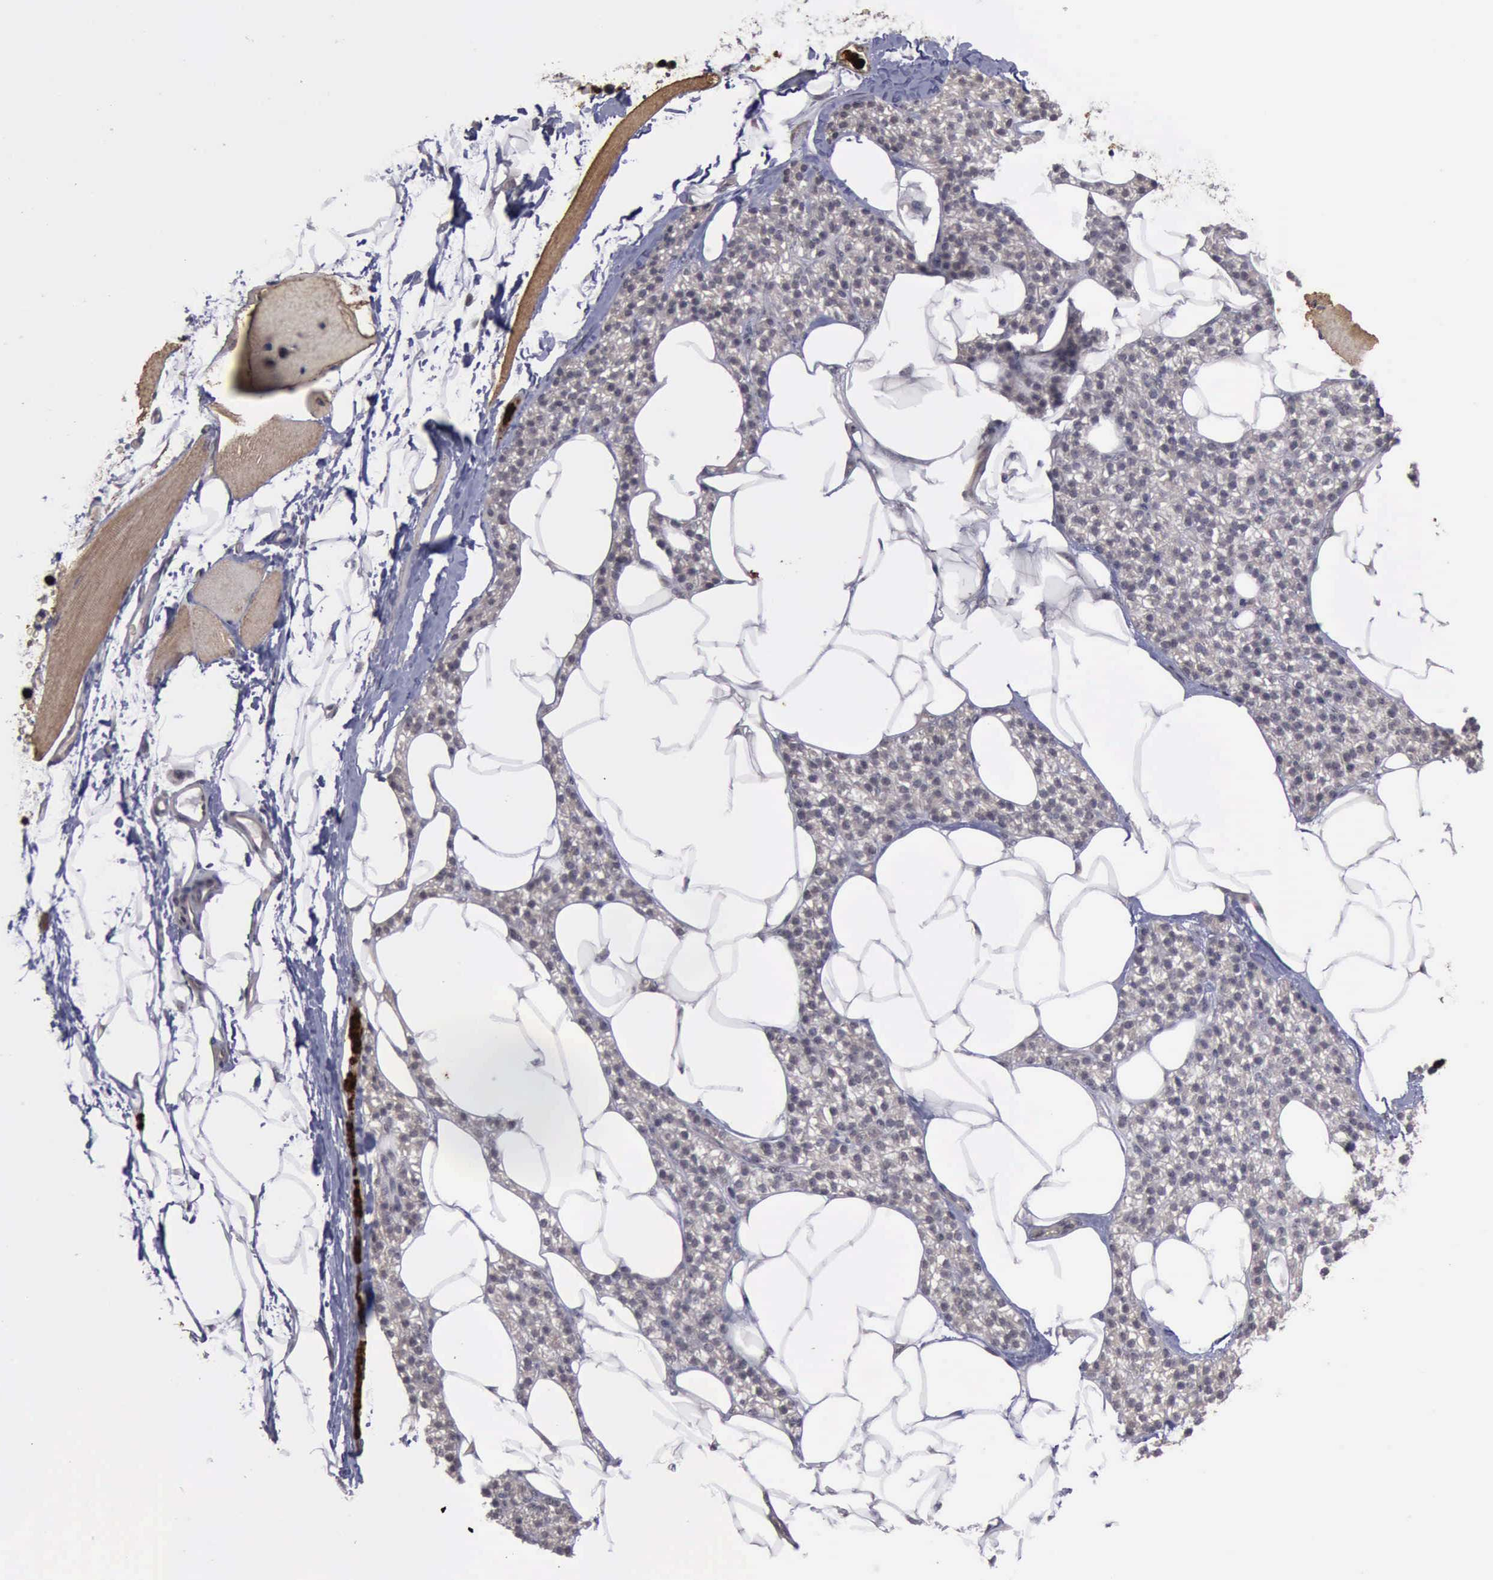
{"staining": {"intensity": "moderate", "quantity": ">75%", "location": "cytoplasmic/membranous"}, "tissue": "skeletal muscle", "cell_type": "Myocytes", "image_type": "normal", "snomed": [{"axis": "morphology", "description": "Normal tissue, NOS"}, {"axis": "topography", "description": "Skeletal muscle"}, {"axis": "topography", "description": "Parathyroid gland"}], "caption": "IHC (DAB (3,3'-diaminobenzidine)) staining of unremarkable skeletal muscle demonstrates moderate cytoplasmic/membranous protein positivity in approximately >75% of myocytes. The staining is performed using DAB (3,3'-diaminobenzidine) brown chromogen to label protein expression. The nuclei are counter-stained blue using hematoxylin.", "gene": "MMP9", "patient": {"sex": "female", "age": 37}}